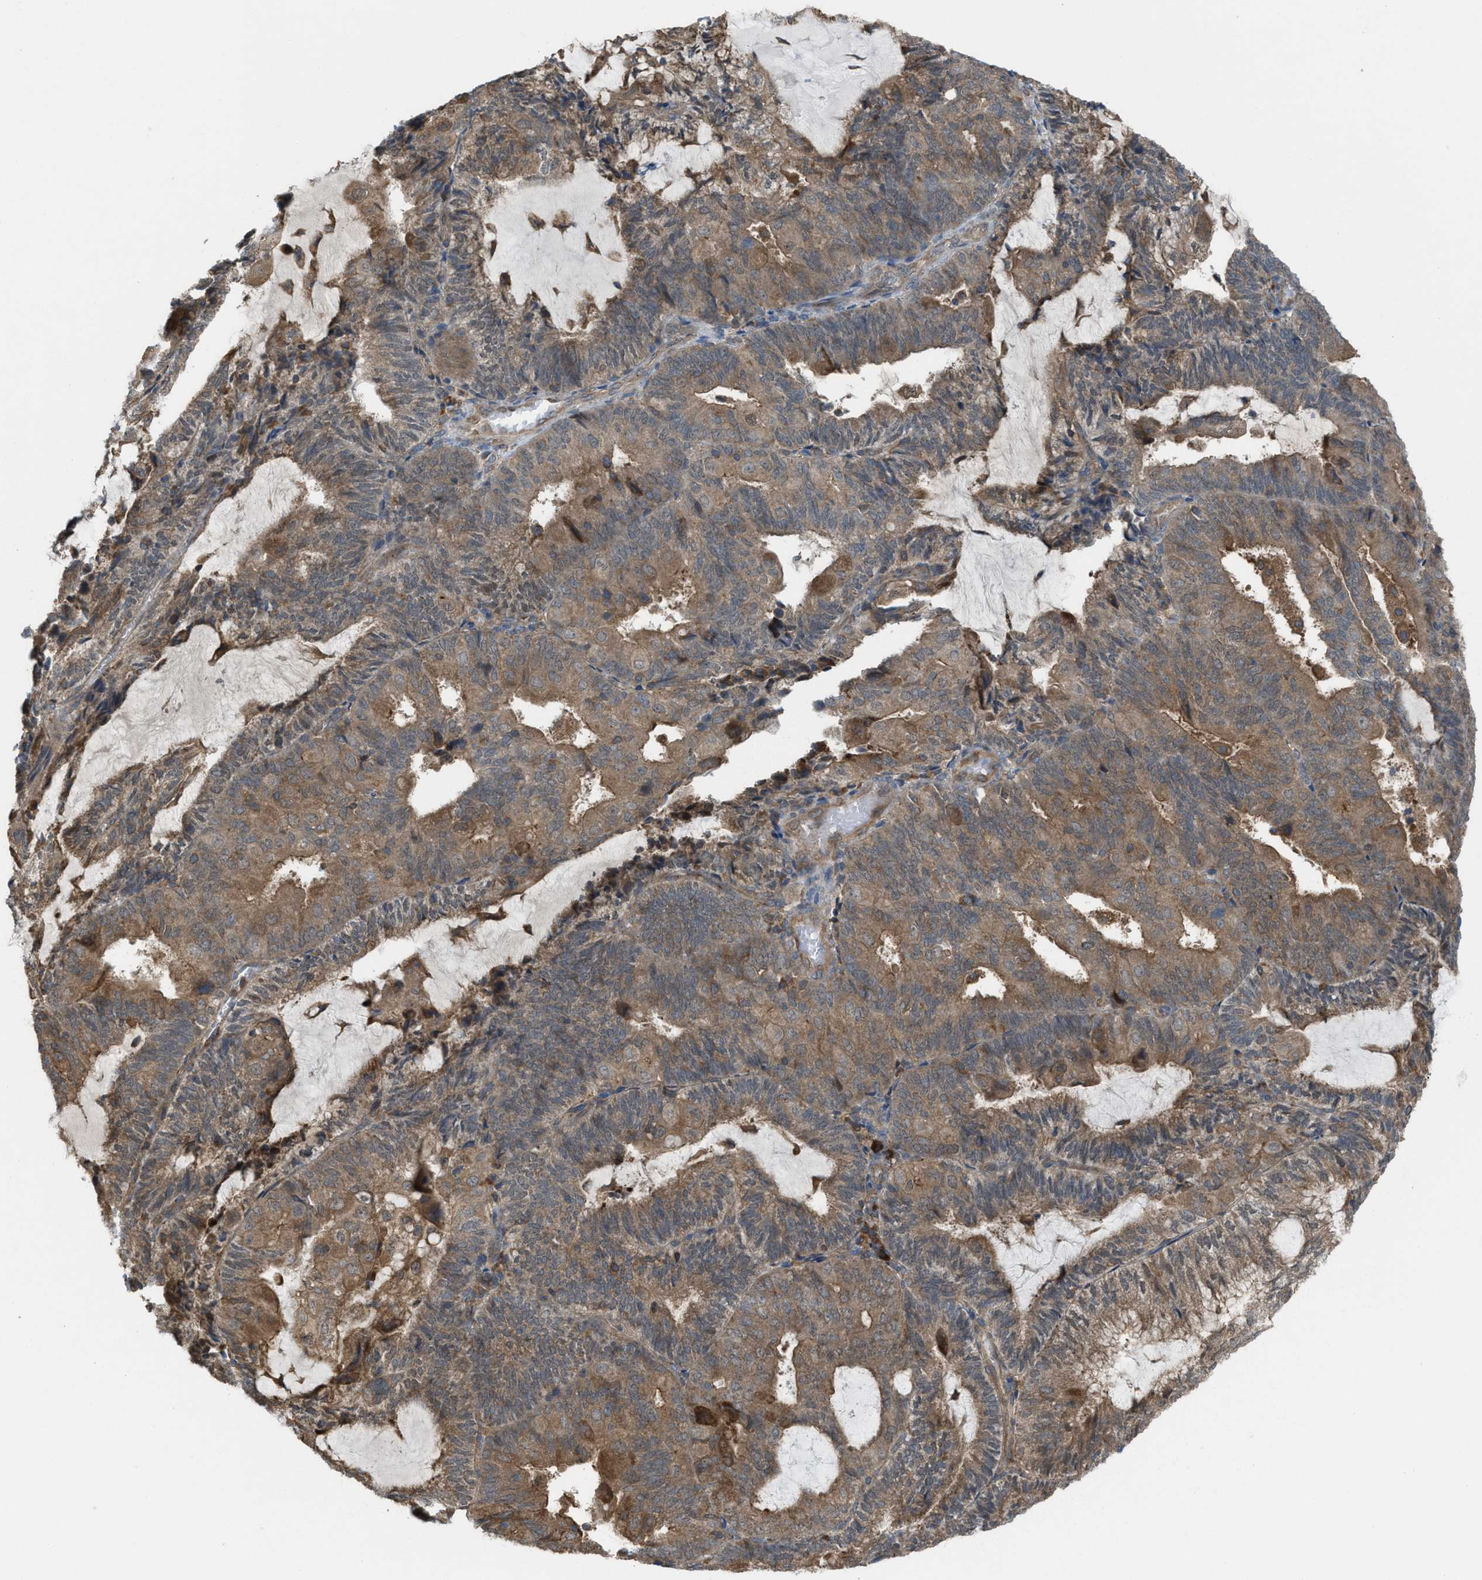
{"staining": {"intensity": "moderate", "quantity": ">75%", "location": "cytoplasmic/membranous"}, "tissue": "endometrial cancer", "cell_type": "Tumor cells", "image_type": "cancer", "snomed": [{"axis": "morphology", "description": "Adenocarcinoma, NOS"}, {"axis": "topography", "description": "Endometrium"}], "caption": "Endometrial adenocarcinoma was stained to show a protein in brown. There is medium levels of moderate cytoplasmic/membranous staining in about >75% of tumor cells. Using DAB (3,3'-diaminobenzidine) (brown) and hematoxylin (blue) stains, captured at high magnification using brightfield microscopy.", "gene": "PLAA", "patient": {"sex": "female", "age": 81}}